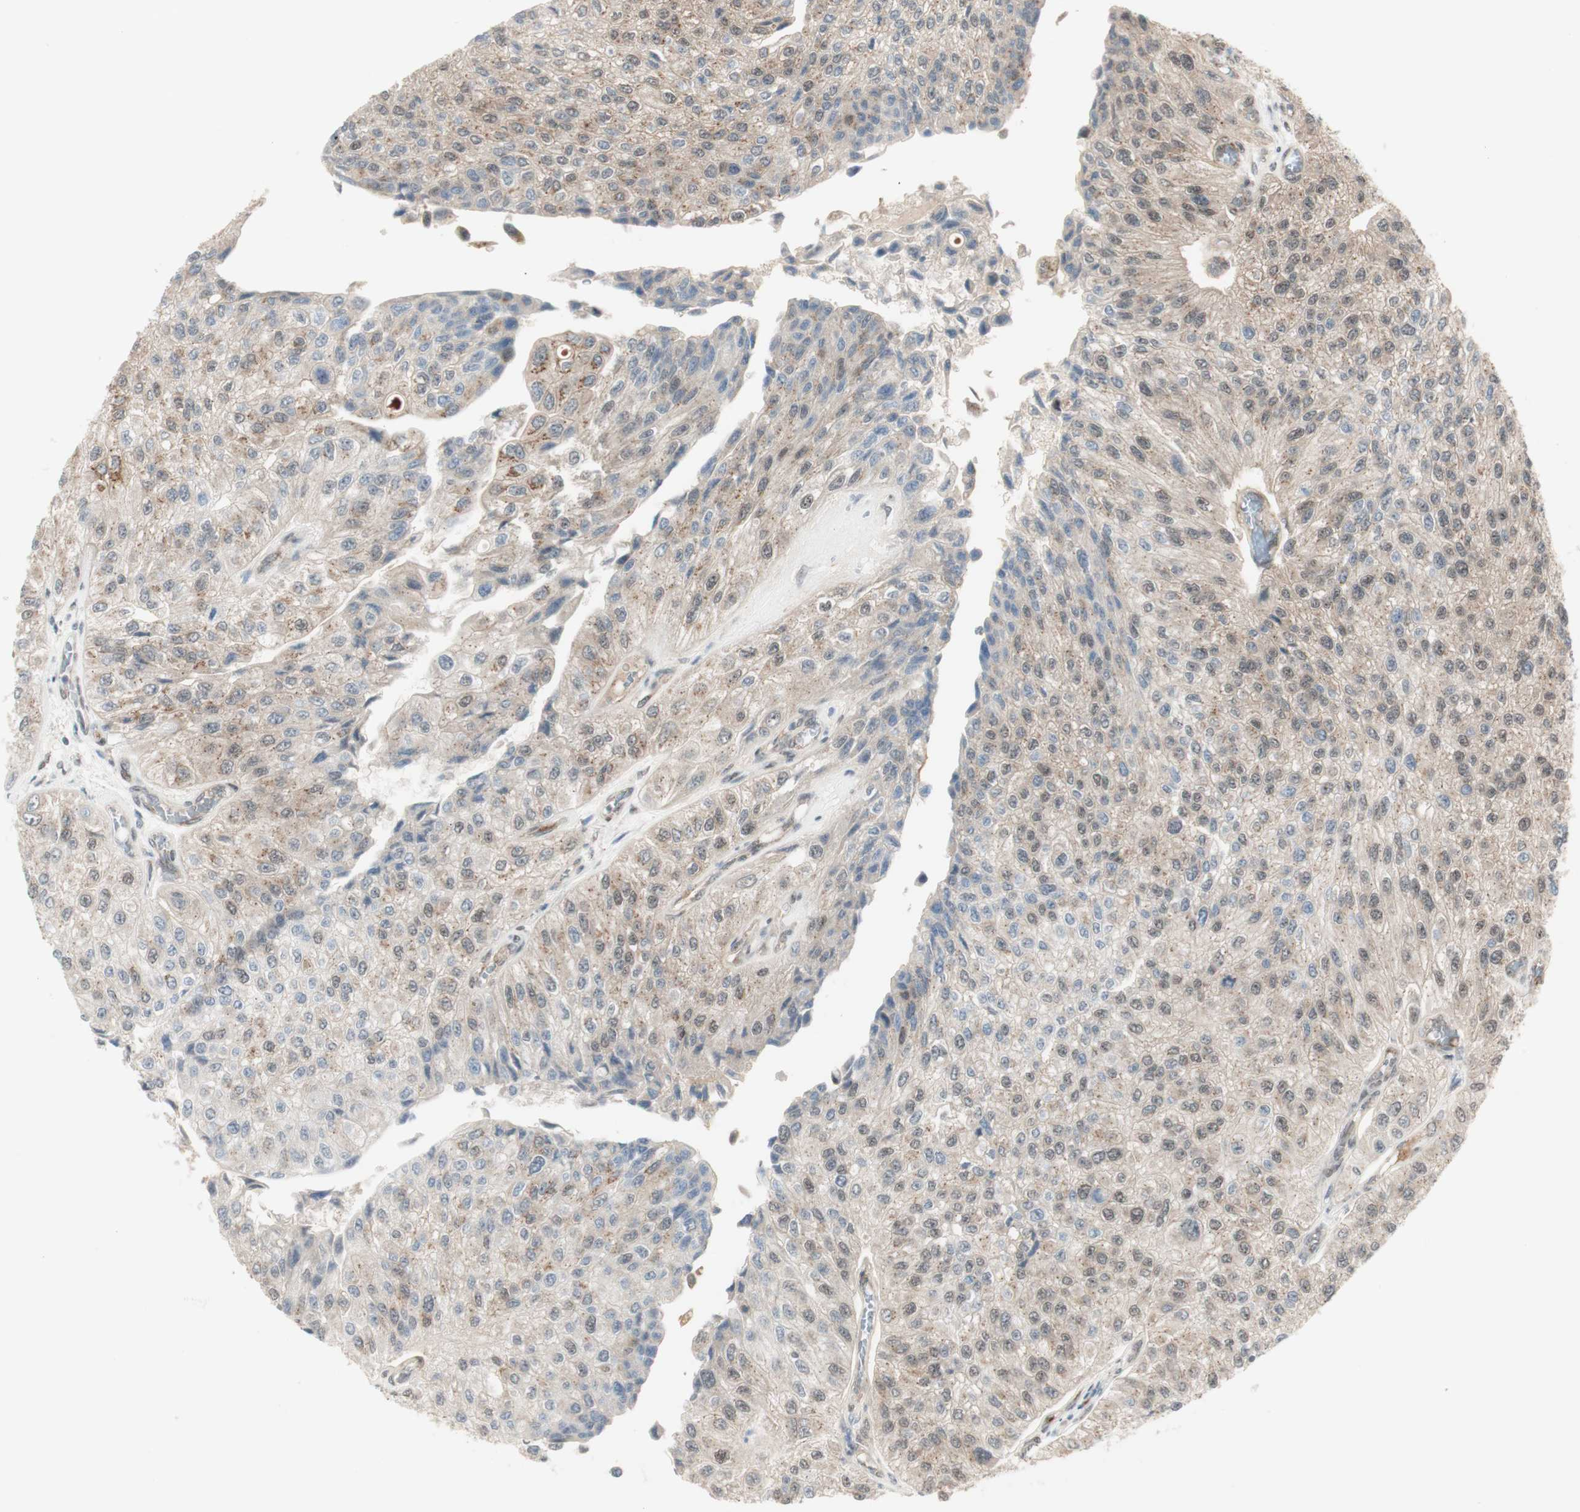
{"staining": {"intensity": "weak", "quantity": ">75%", "location": "cytoplasmic/membranous"}, "tissue": "urothelial cancer", "cell_type": "Tumor cells", "image_type": "cancer", "snomed": [{"axis": "morphology", "description": "Urothelial carcinoma, High grade"}, {"axis": "topography", "description": "Kidney"}, {"axis": "topography", "description": "Urinary bladder"}], "caption": "Immunohistochemistry of high-grade urothelial carcinoma displays low levels of weak cytoplasmic/membranous positivity in approximately >75% of tumor cells. (brown staining indicates protein expression, while blue staining denotes nuclei).", "gene": "CYLD", "patient": {"sex": "male", "age": 77}}